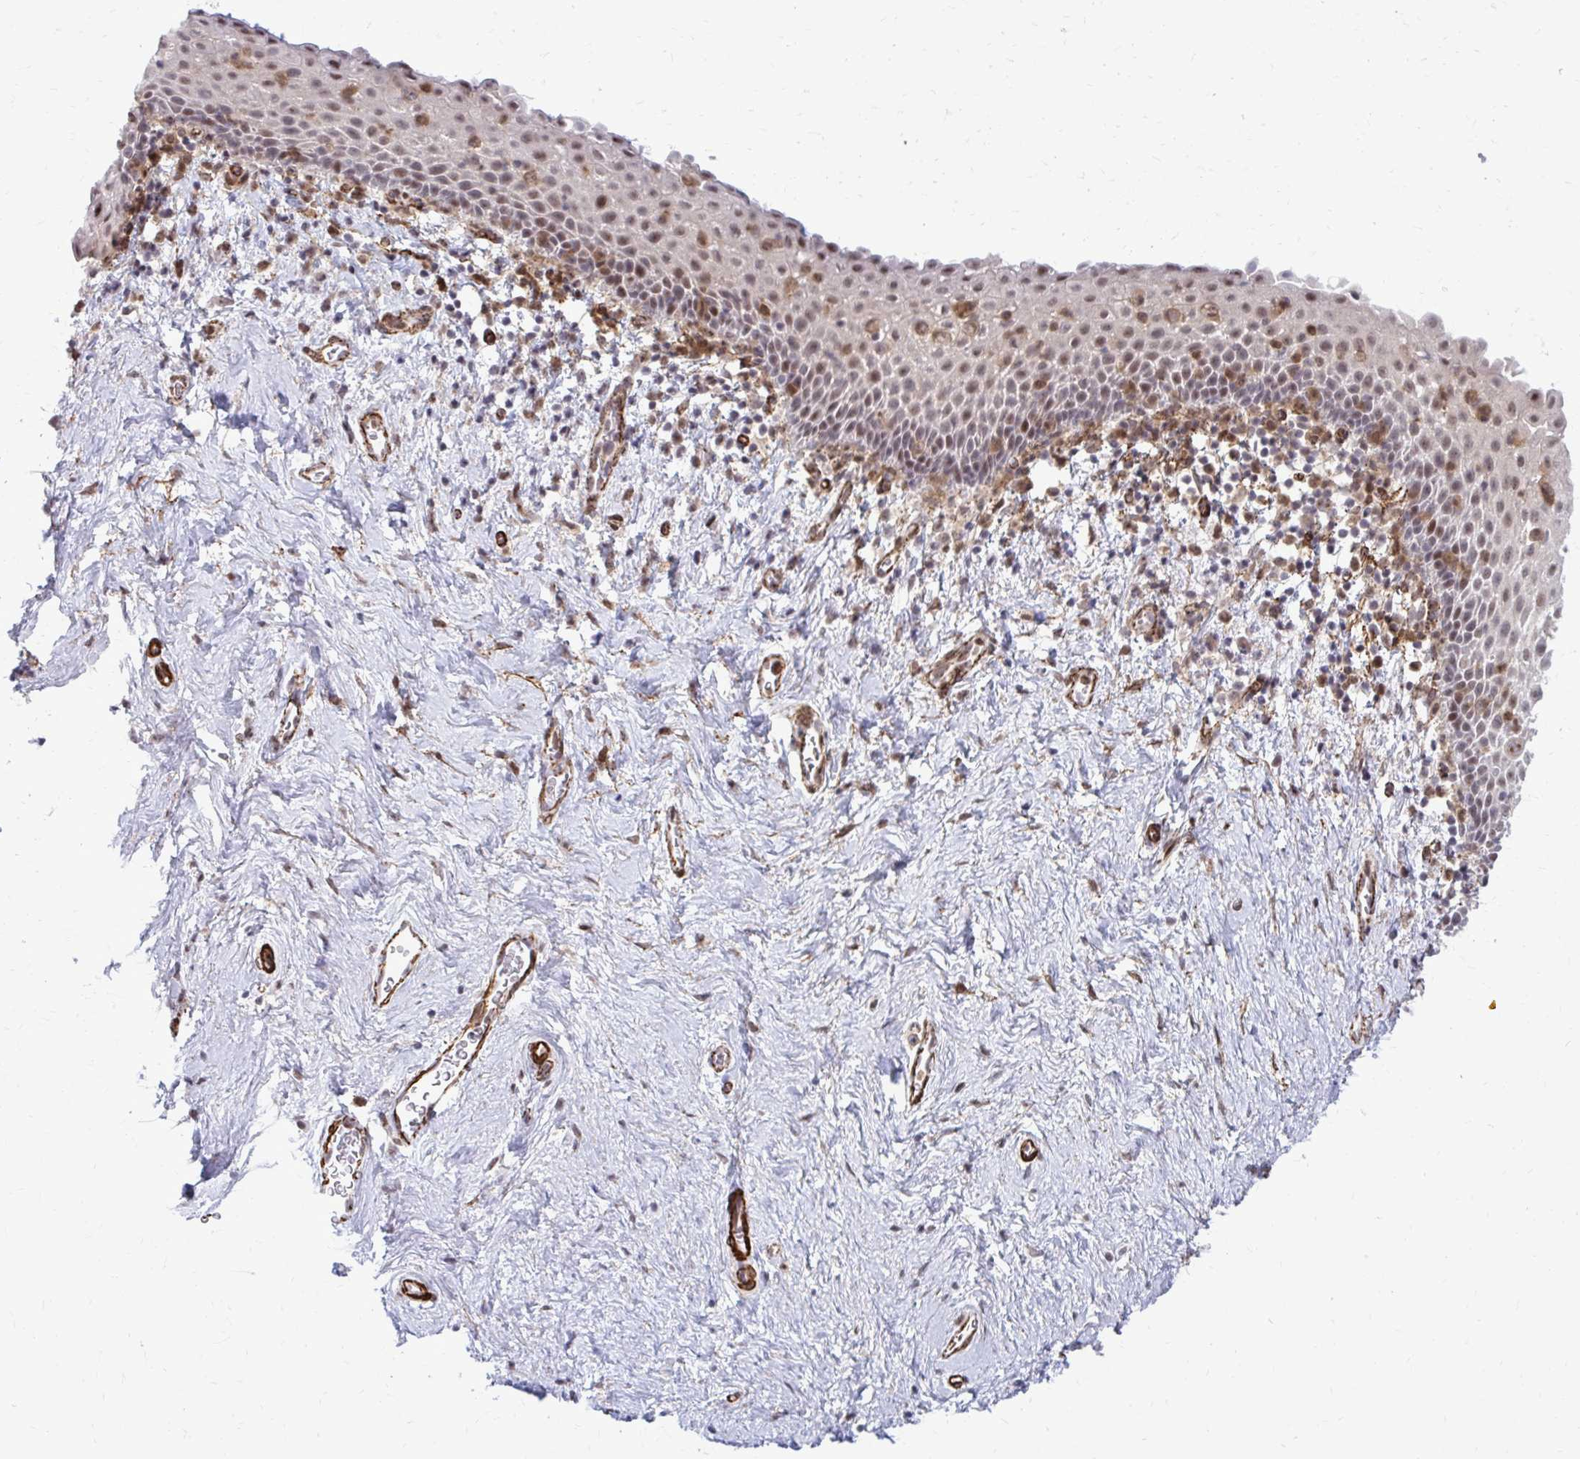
{"staining": {"intensity": "moderate", "quantity": "<25%", "location": "cytoplasmic/membranous,nuclear"}, "tissue": "vagina", "cell_type": "Squamous epithelial cells", "image_type": "normal", "snomed": [{"axis": "morphology", "description": "Normal tissue, NOS"}, {"axis": "topography", "description": "Vagina"}], "caption": "This photomicrograph displays immunohistochemistry (IHC) staining of normal vagina, with low moderate cytoplasmic/membranous,nuclear expression in approximately <25% of squamous epithelial cells.", "gene": "NRBF2", "patient": {"sex": "female", "age": 61}}